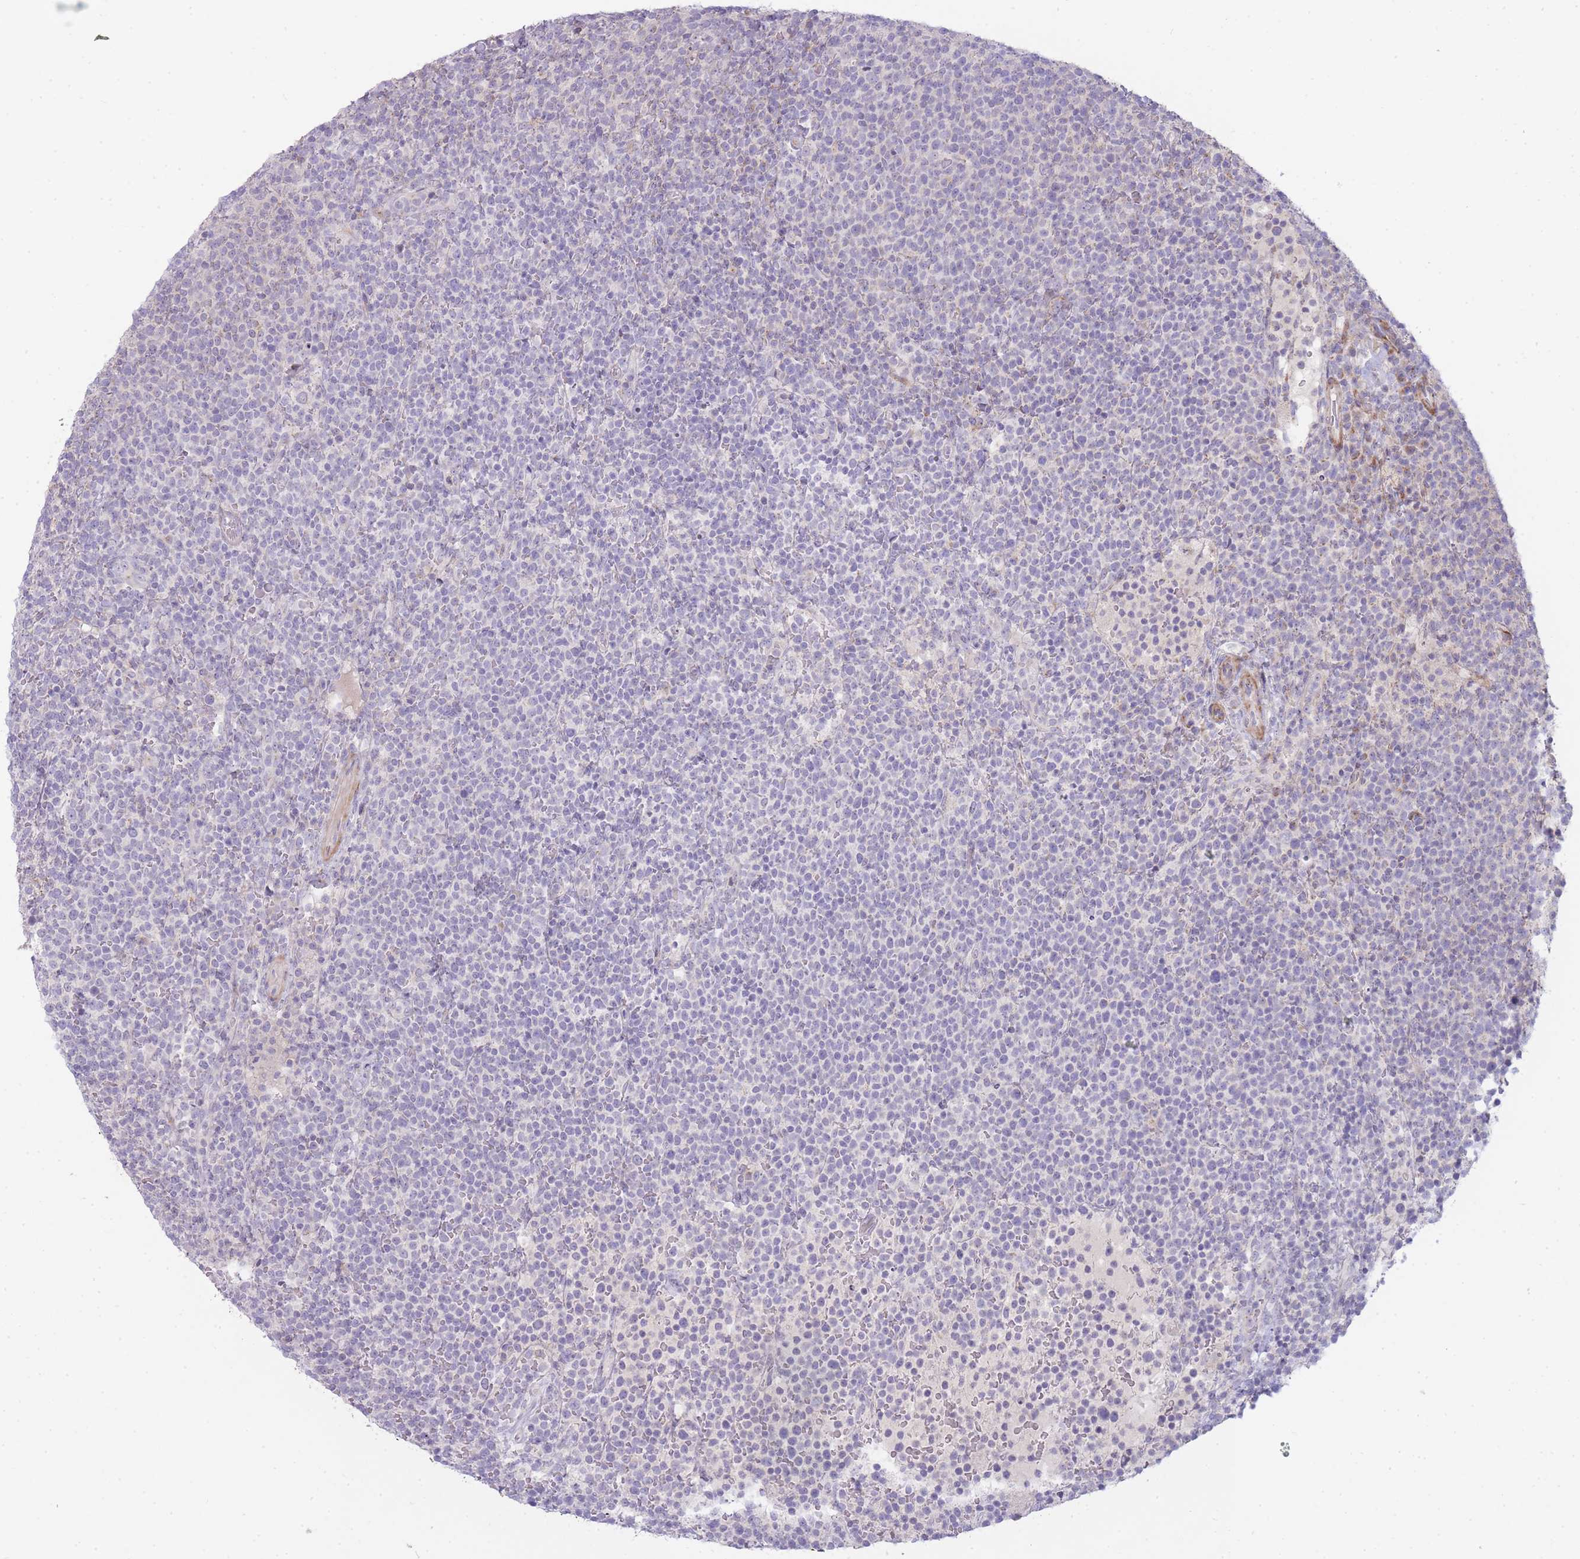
{"staining": {"intensity": "negative", "quantity": "none", "location": "none"}, "tissue": "lymphoma", "cell_type": "Tumor cells", "image_type": "cancer", "snomed": [{"axis": "morphology", "description": "Malignant lymphoma, non-Hodgkin's type, High grade"}, {"axis": "topography", "description": "Lymph node"}], "caption": "Tumor cells are negative for brown protein staining in malignant lymphoma, non-Hodgkin's type (high-grade).", "gene": "PPP3R2", "patient": {"sex": "male", "age": 61}}